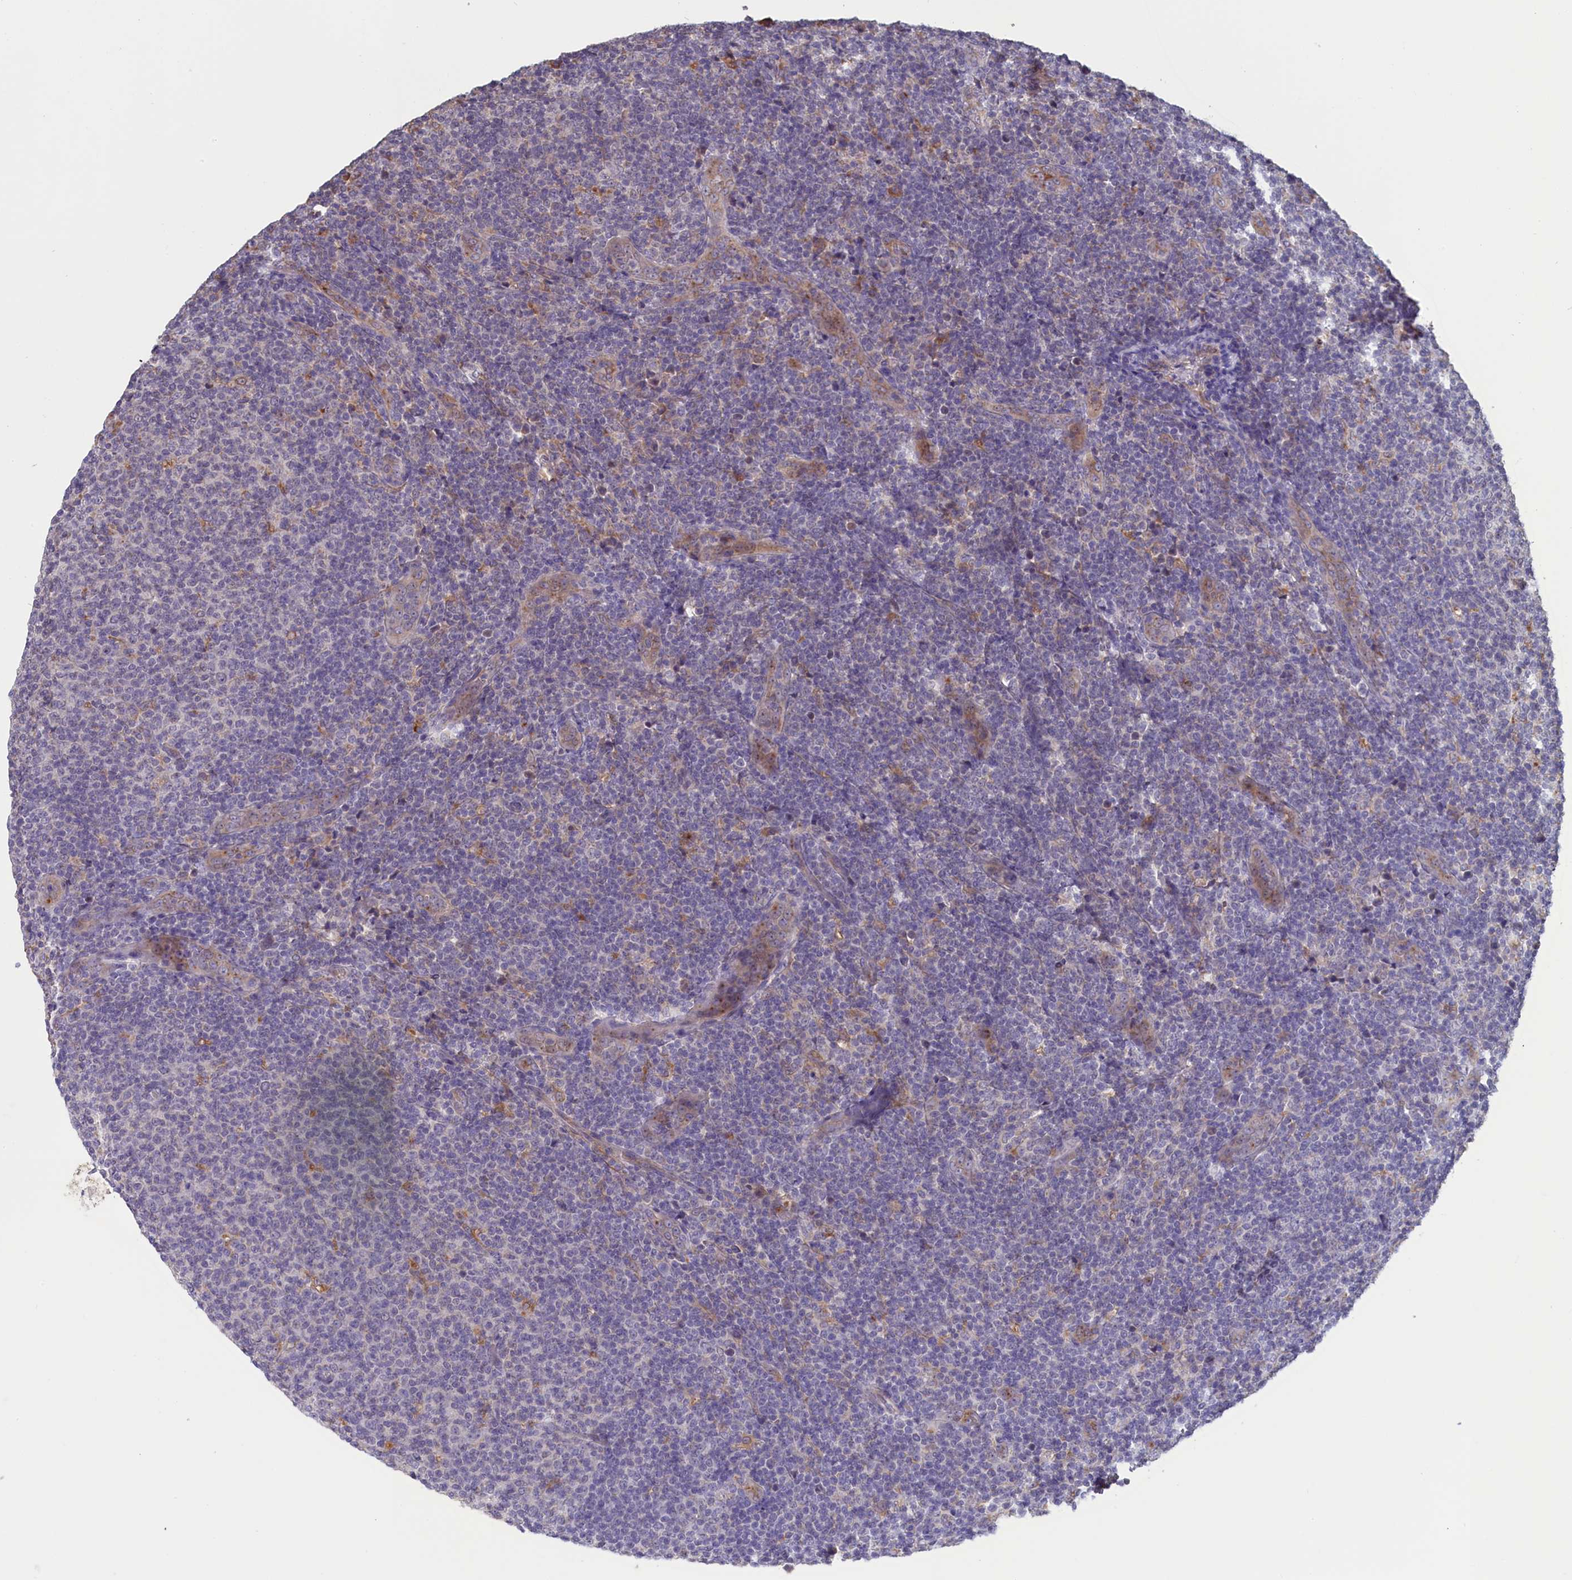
{"staining": {"intensity": "negative", "quantity": "none", "location": "none"}, "tissue": "lymphoma", "cell_type": "Tumor cells", "image_type": "cancer", "snomed": [{"axis": "morphology", "description": "Malignant lymphoma, non-Hodgkin's type, Low grade"}, {"axis": "topography", "description": "Lymph node"}], "caption": "High power microscopy micrograph of an immunohistochemistry (IHC) micrograph of low-grade malignant lymphoma, non-Hodgkin's type, revealing no significant staining in tumor cells.", "gene": "COL19A1", "patient": {"sex": "male", "age": 66}}